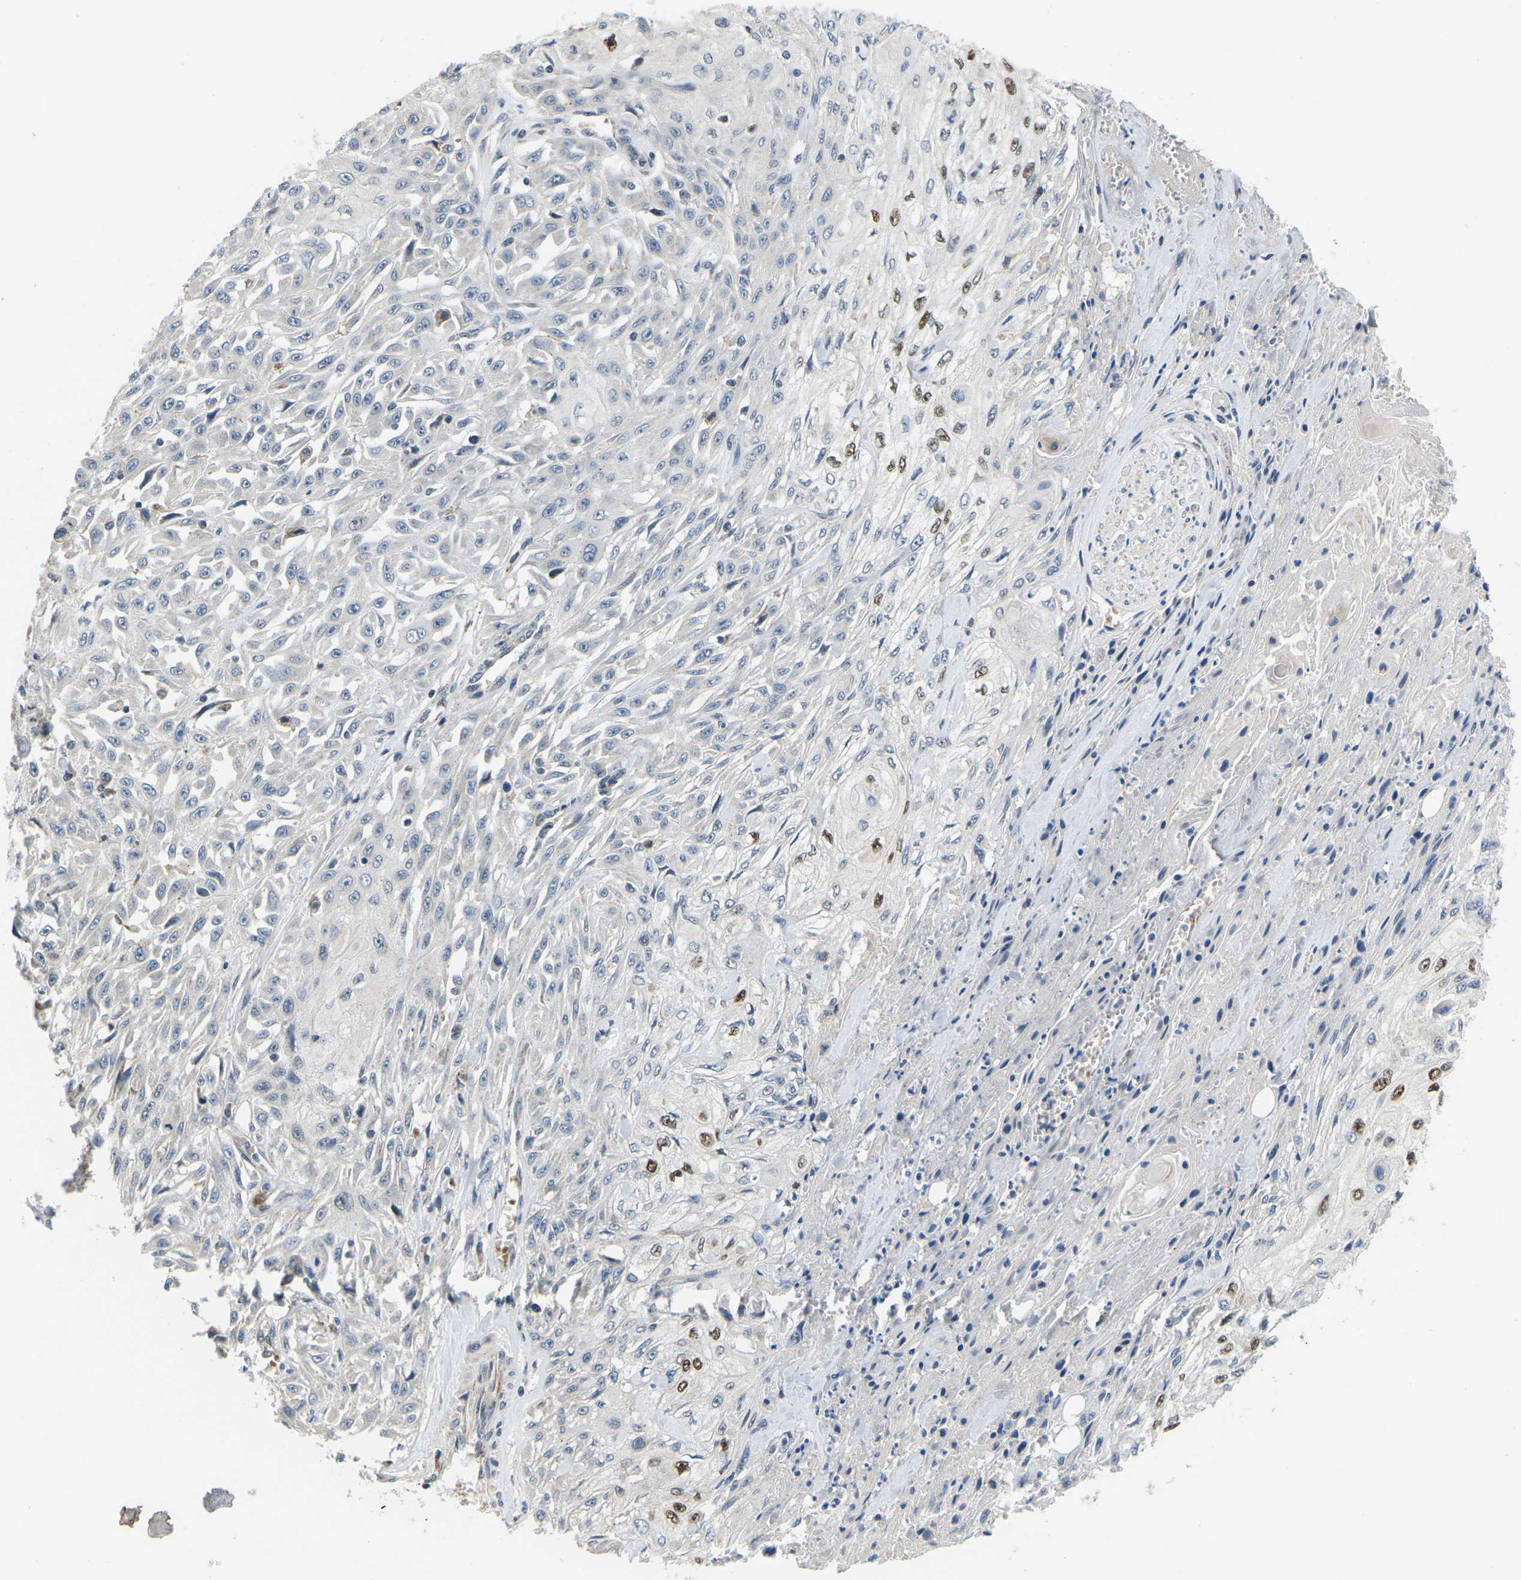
{"staining": {"intensity": "weak", "quantity": "<25%", "location": "nuclear"}, "tissue": "skin cancer", "cell_type": "Tumor cells", "image_type": "cancer", "snomed": [{"axis": "morphology", "description": "Squamous cell carcinoma, NOS"}, {"axis": "morphology", "description": "Squamous cell carcinoma, metastatic, NOS"}, {"axis": "topography", "description": "Skin"}, {"axis": "topography", "description": "Lymph node"}], "caption": "An image of skin cancer stained for a protein demonstrates no brown staining in tumor cells.", "gene": "ERBB4", "patient": {"sex": "male", "age": 75}}